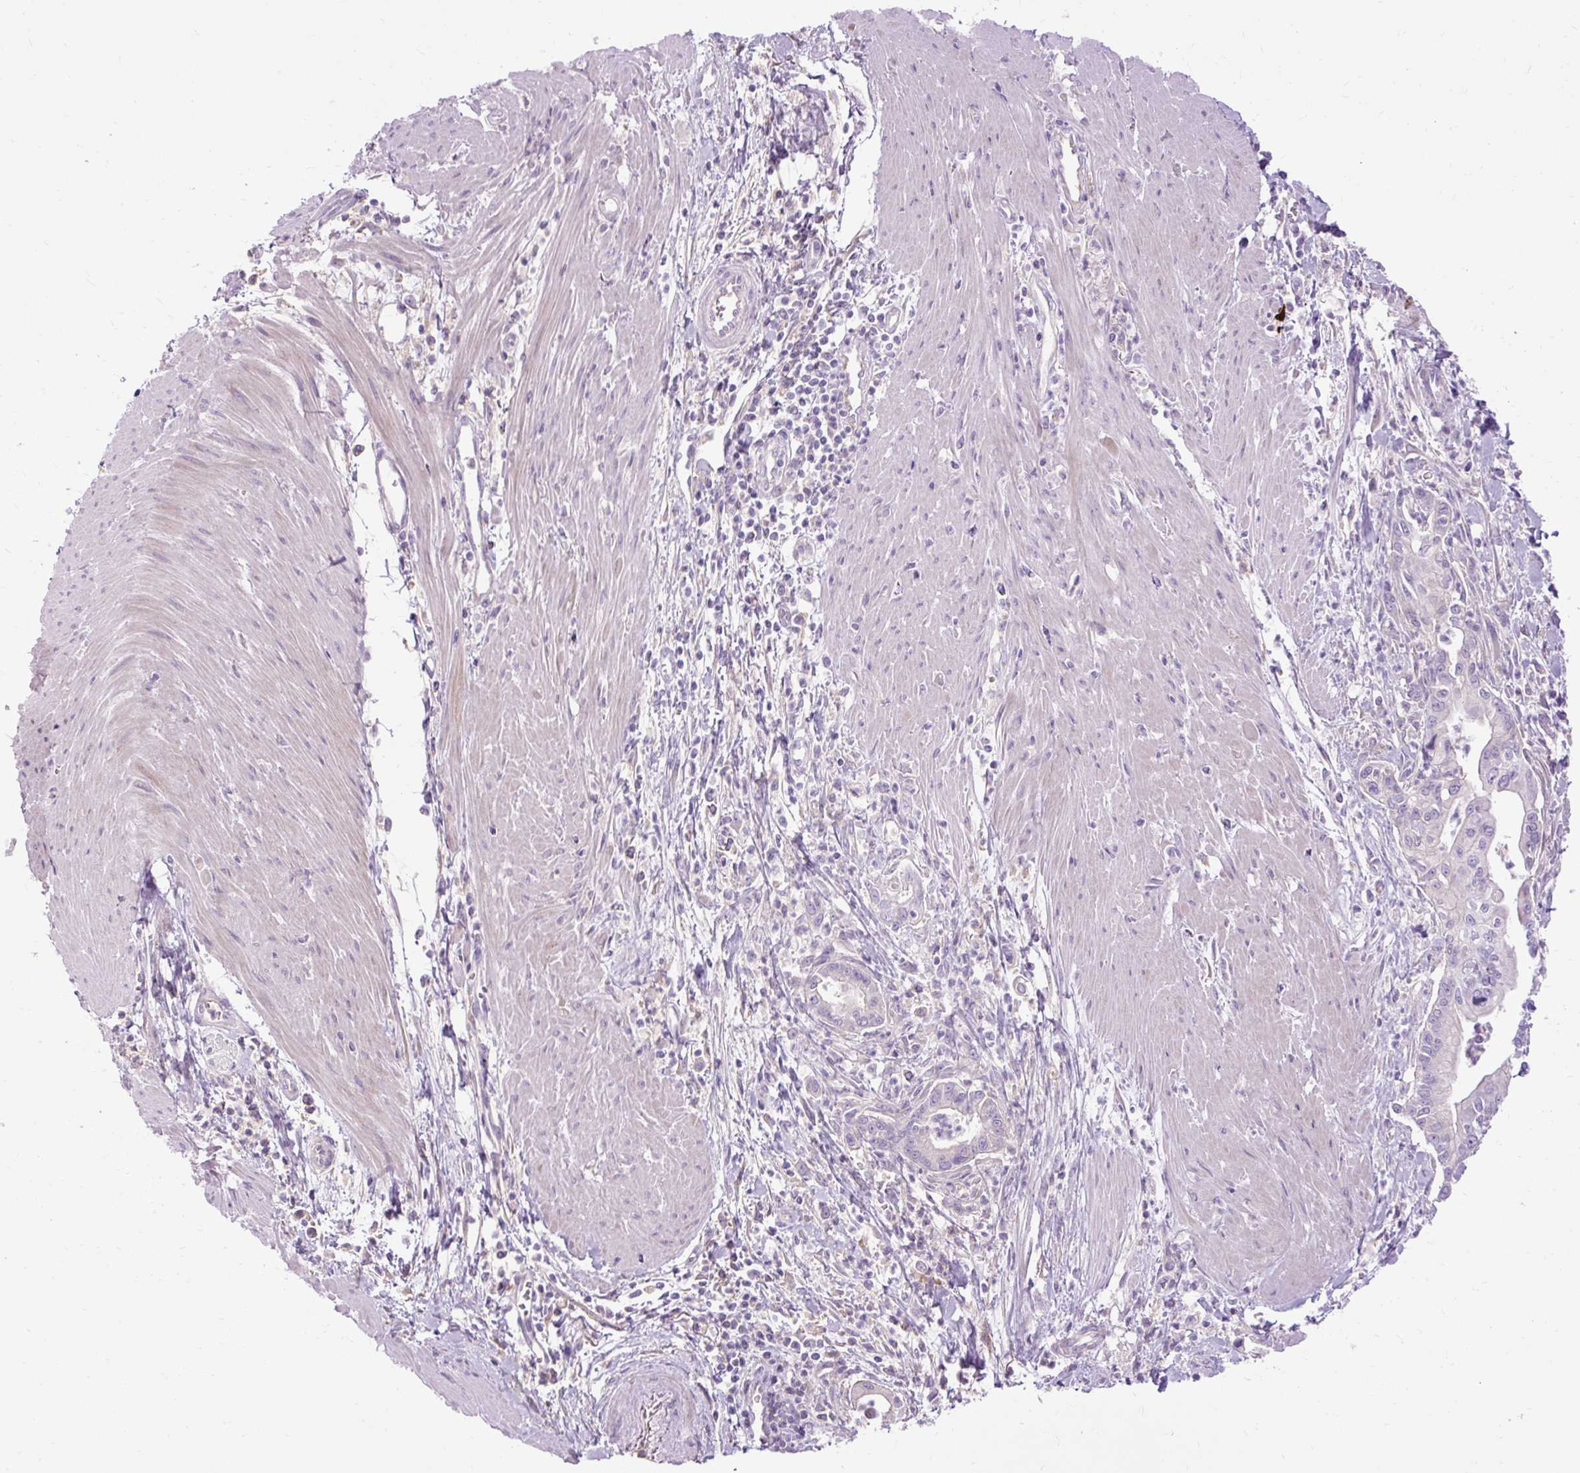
{"staining": {"intensity": "negative", "quantity": "none", "location": "none"}, "tissue": "pancreatic cancer", "cell_type": "Tumor cells", "image_type": "cancer", "snomed": [{"axis": "morphology", "description": "Adenocarcinoma, NOS"}, {"axis": "topography", "description": "Pancreas"}], "caption": "There is no significant expression in tumor cells of pancreatic adenocarcinoma. (Stains: DAB IHC with hematoxylin counter stain, Microscopy: brightfield microscopy at high magnification).", "gene": "ARRDC2", "patient": {"sex": "male", "age": 78}}